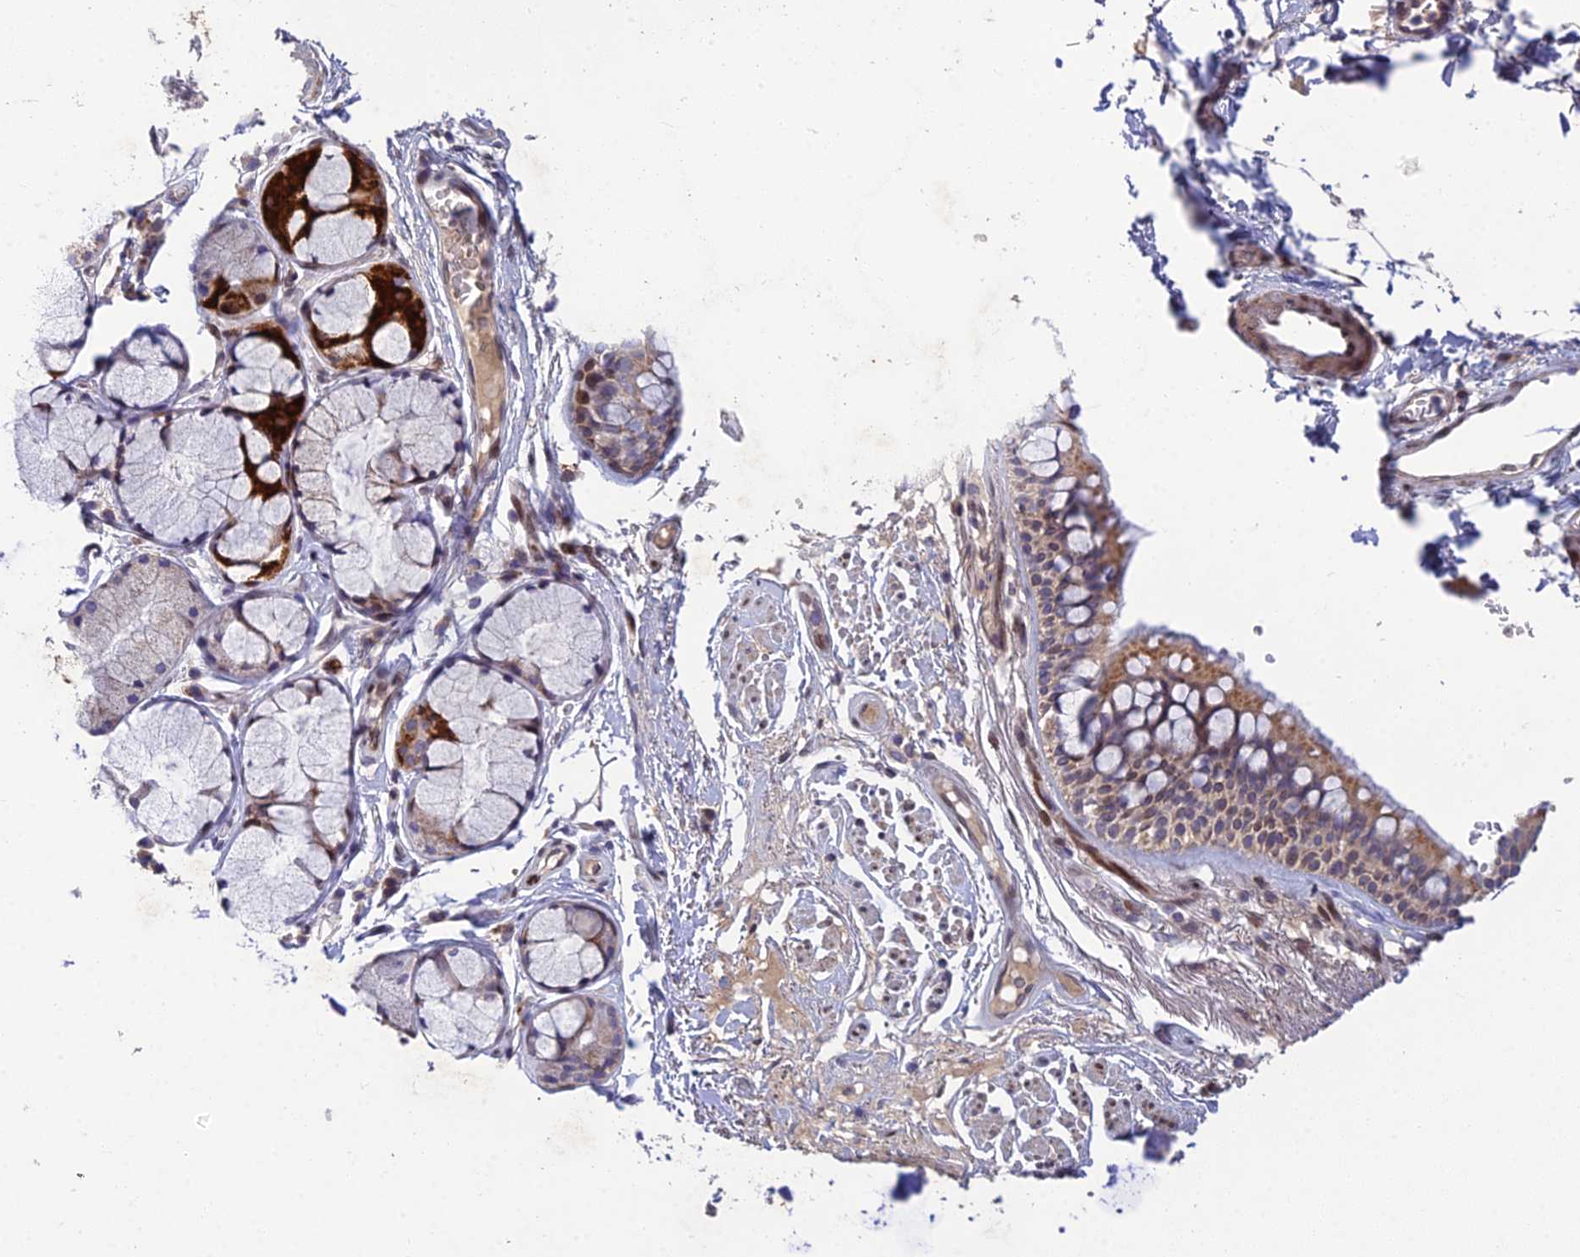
{"staining": {"intensity": "moderate", "quantity": ">75%", "location": "cytoplasmic/membranous"}, "tissue": "bronchus", "cell_type": "Respiratory epithelial cells", "image_type": "normal", "snomed": [{"axis": "morphology", "description": "Normal tissue, NOS"}, {"axis": "topography", "description": "Bronchus"}], "caption": "Protein staining displays moderate cytoplasmic/membranous positivity in about >75% of respiratory epithelial cells in benign bronchus. The protein of interest is stained brown, and the nuclei are stained in blue (DAB (3,3'-diaminobenzidine) IHC with brightfield microscopy, high magnification).", "gene": "MGAT2", "patient": {"sex": "male", "age": 70}}